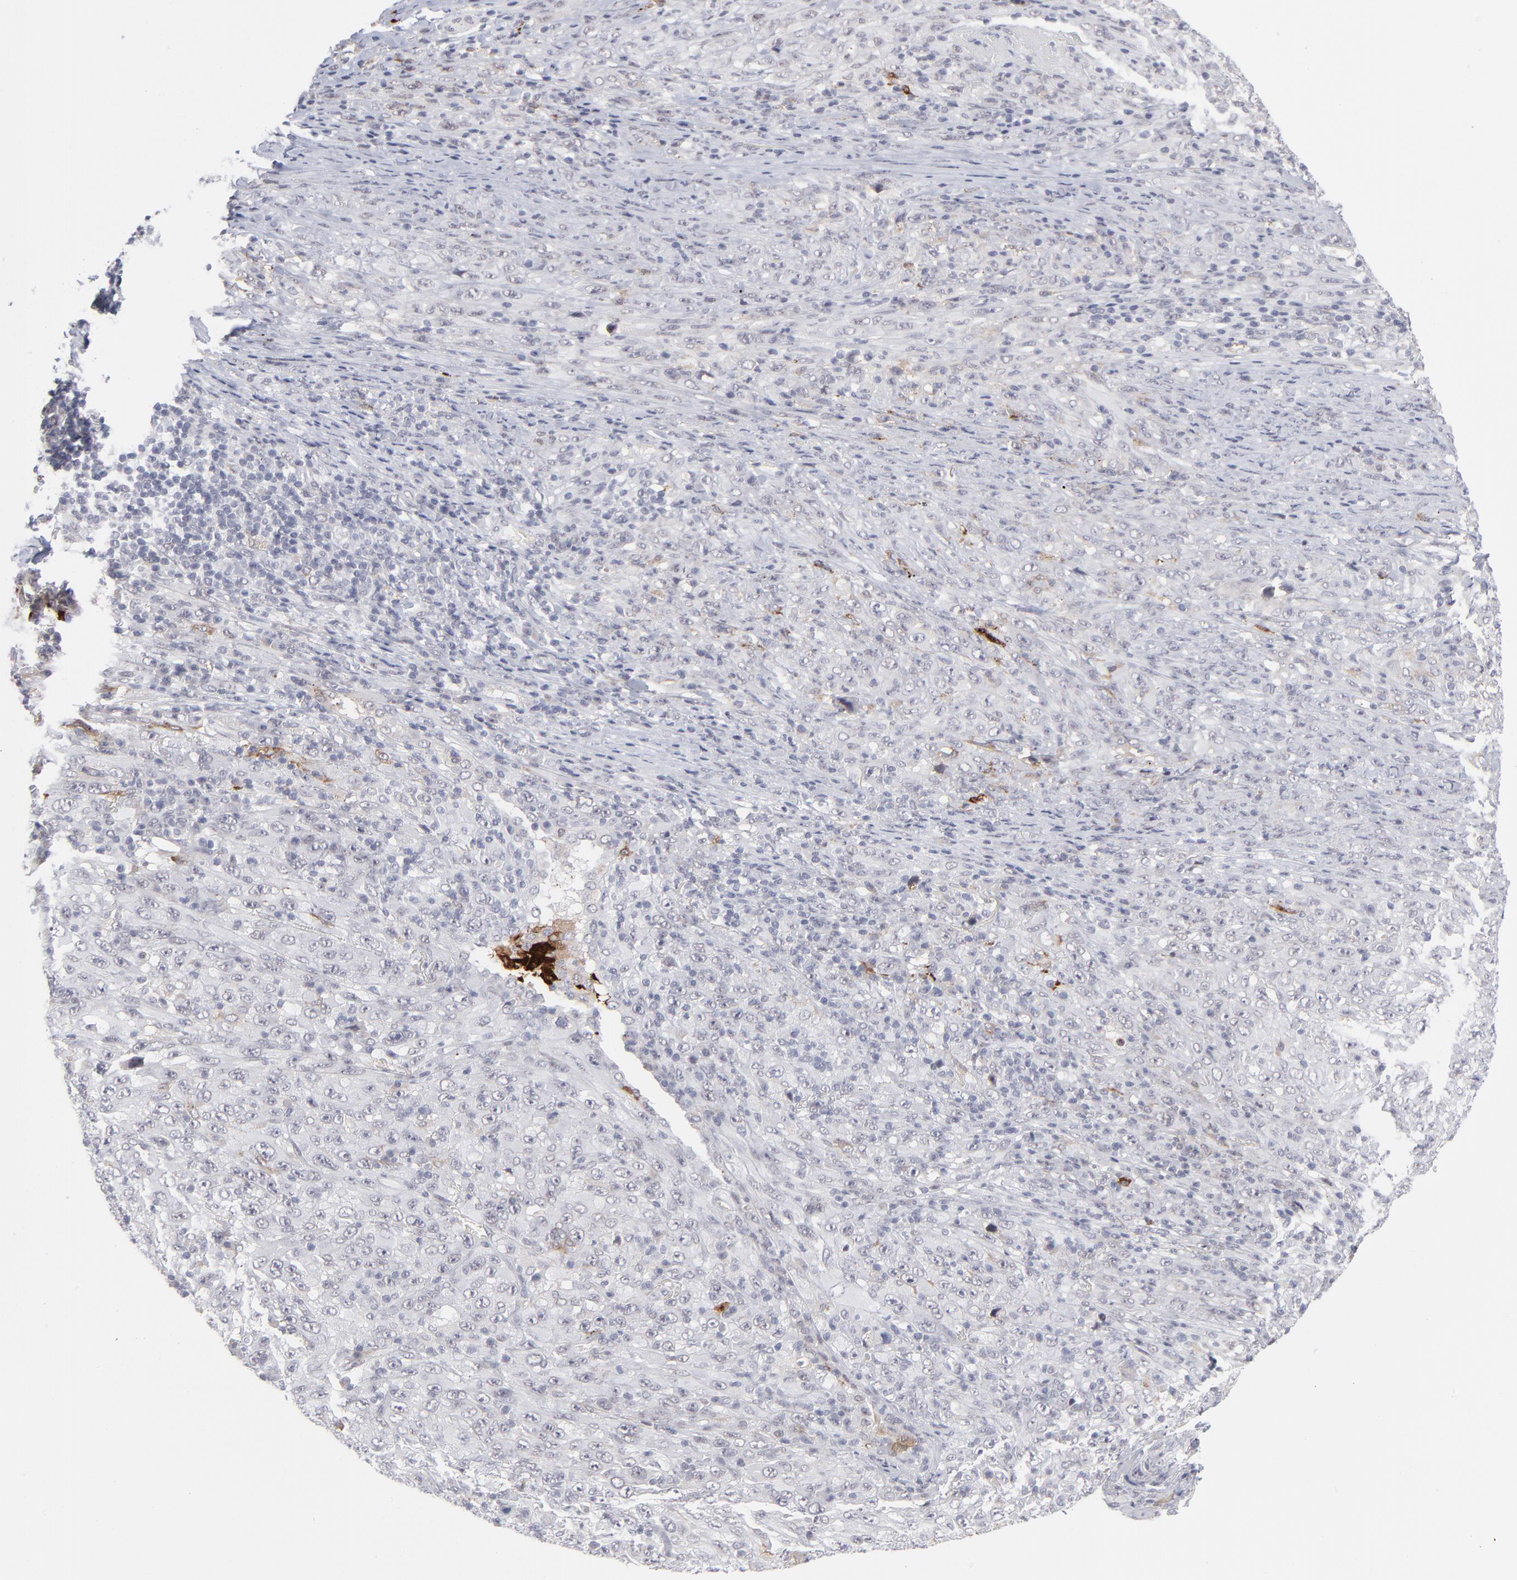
{"staining": {"intensity": "negative", "quantity": "none", "location": "none"}, "tissue": "melanoma", "cell_type": "Tumor cells", "image_type": "cancer", "snomed": [{"axis": "morphology", "description": "Malignant melanoma, Metastatic site"}, {"axis": "topography", "description": "Skin"}], "caption": "Immunohistochemistry image of human malignant melanoma (metastatic site) stained for a protein (brown), which shows no expression in tumor cells.", "gene": "CCR2", "patient": {"sex": "female", "age": 56}}